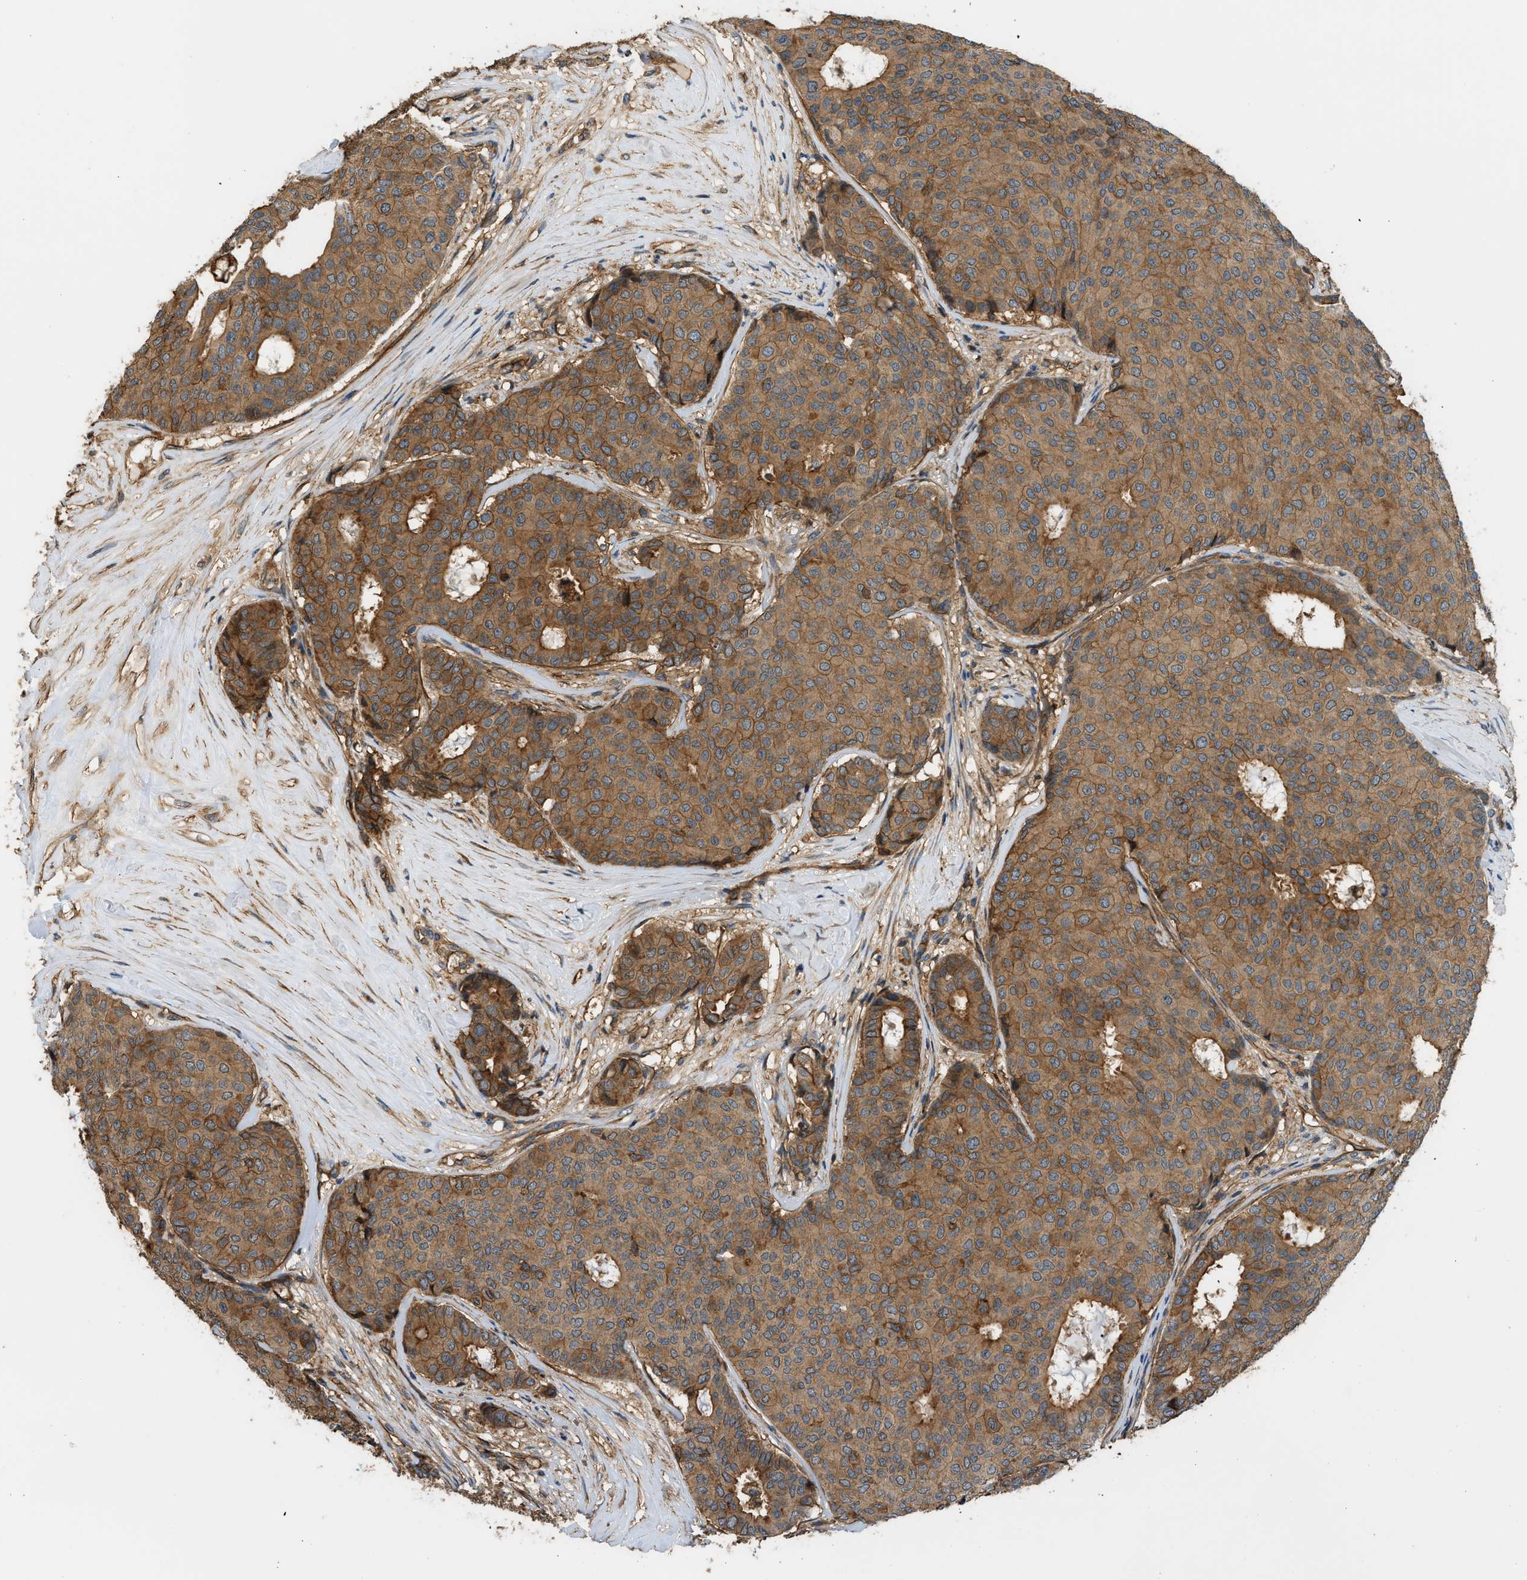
{"staining": {"intensity": "strong", "quantity": ">75%", "location": "cytoplasmic/membranous"}, "tissue": "breast cancer", "cell_type": "Tumor cells", "image_type": "cancer", "snomed": [{"axis": "morphology", "description": "Duct carcinoma"}, {"axis": "topography", "description": "Breast"}], "caption": "This photomicrograph shows immunohistochemistry staining of human breast intraductal carcinoma, with high strong cytoplasmic/membranous staining in about >75% of tumor cells.", "gene": "DDHD2", "patient": {"sex": "female", "age": 75}}